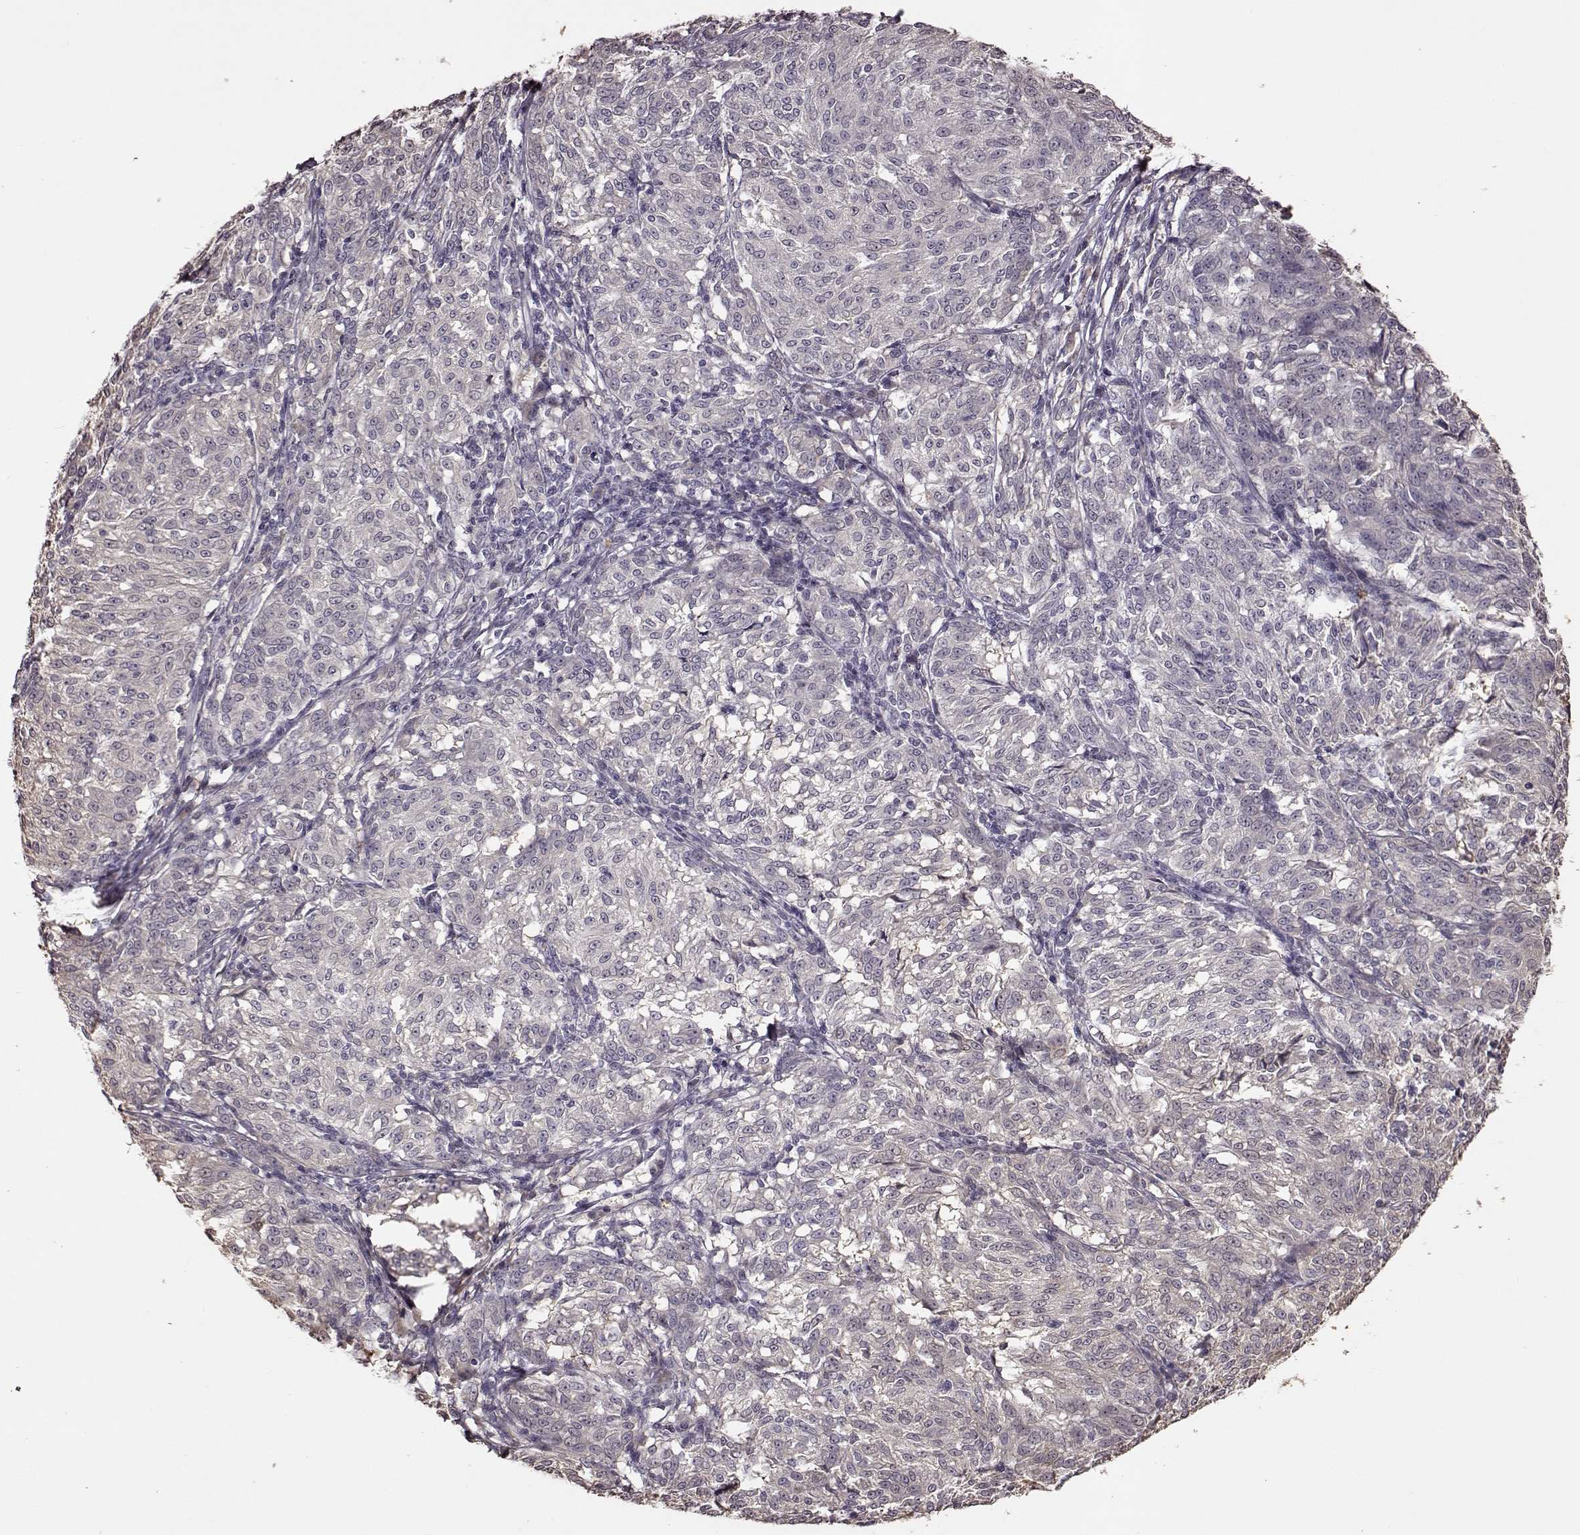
{"staining": {"intensity": "negative", "quantity": "none", "location": "none"}, "tissue": "melanoma", "cell_type": "Tumor cells", "image_type": "cancer", "snomed": [{"axis": "morphology", "description": "Malignant melanoma, NOS"}, {"axis": "topography", "description": "Skin"}], "caption": "An immunohistochemistry image of melanoma is shown. There is no staining in tumor cells of melanoma.", "gene": "CRB1", "patient": {"sex": "female", "age": 72}}